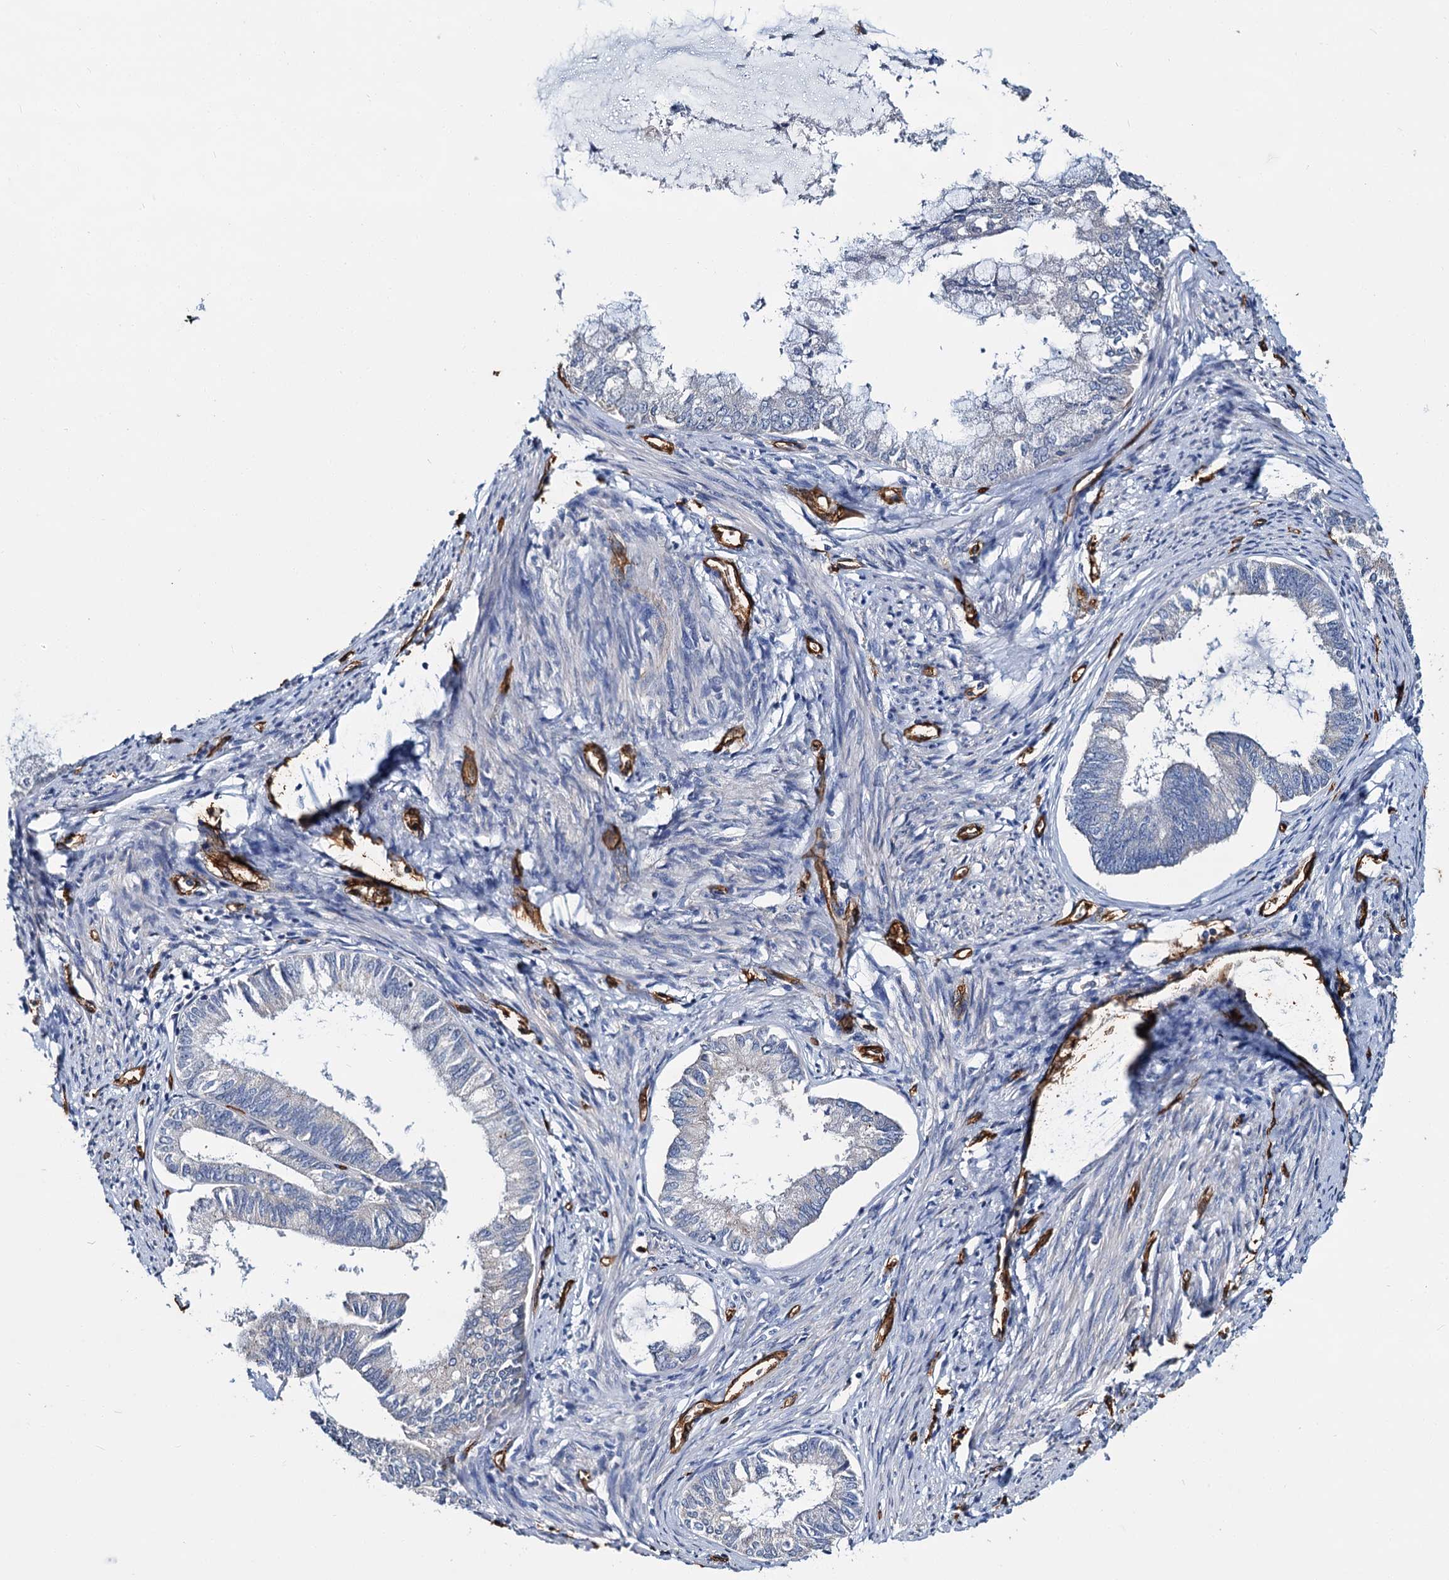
{"staining": {"intensity": "negative", "quantity": "none", "location": "none"}, "tissue": "endometrial cancer", "cell_type": "Tumor cells", "image_type": "cancer", "snomed": [{"axis": "morphology", "description": "Adenocarcinoma, NOS"}, {"axis": "topography", "description": "Endometrium"}], "caption": "Protein analysis of endometrial adenocarcinoma displays no significant staining in tumor cells.", "gene": "CACNA1C", "patient": {"sex": "female", "age": 86}}